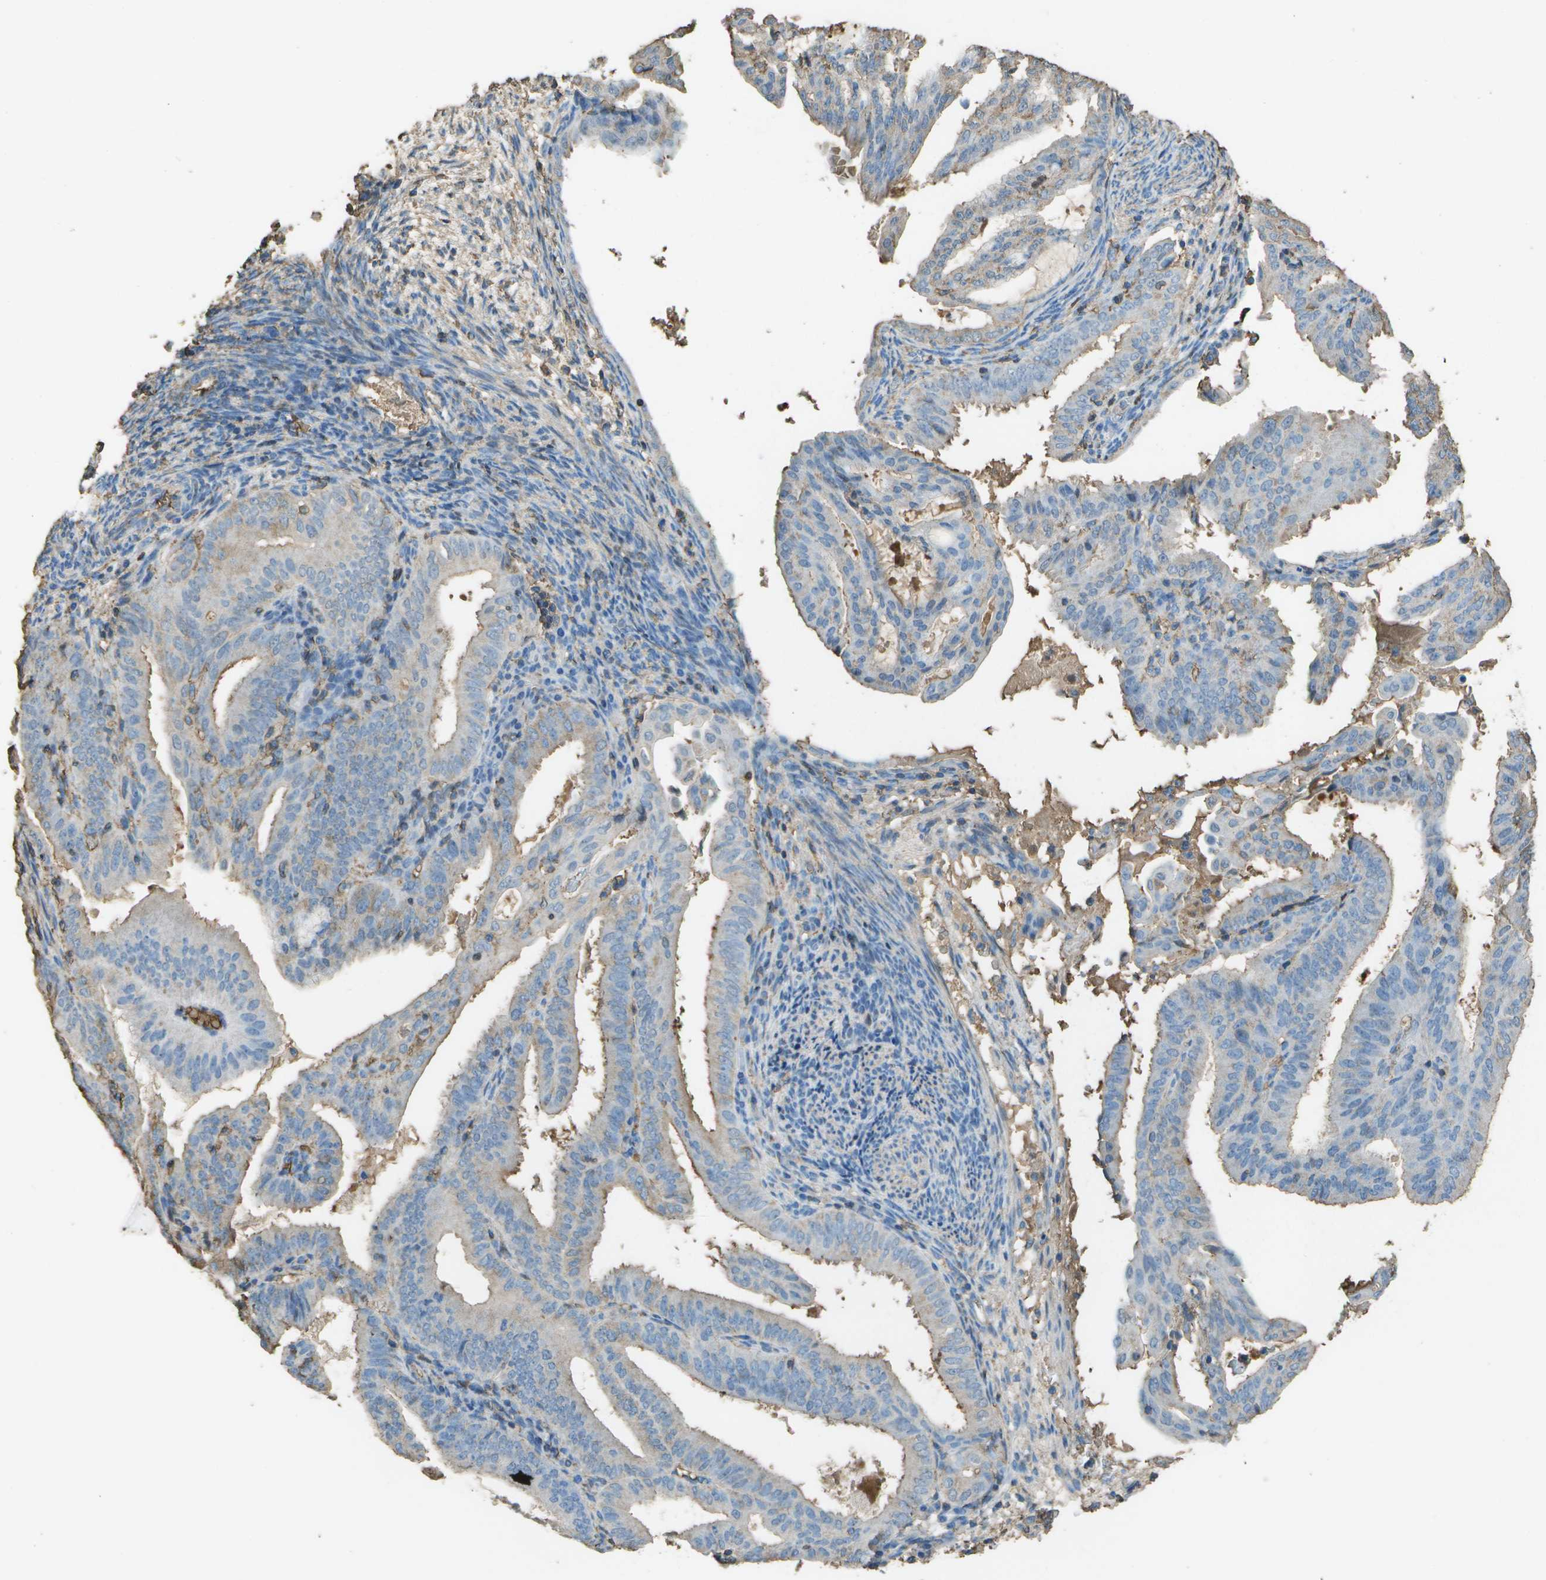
{"staining": {"intensity": "weak", "quantity": "25%-75%", "location": "cytoplasmic/membranous"}, "tissue": "endometrial cancer", "cell_type": "Tumor cells", "image_type": "cancer", "snomed": [{"axis": "morphology", "description": "Adenocarcinoma, NOS"}, {"axis": "topography", "description": "Endometrium"}], "caption": "There is low levels of weak cytoplasmic/membranous expression in tumor cells of adenocarcinoma (endometrial), as demonstrated by immunohistochemical staining (brown color).", "gene": "CYP4F11", "patient": {"sex": "female", "age": 58}}